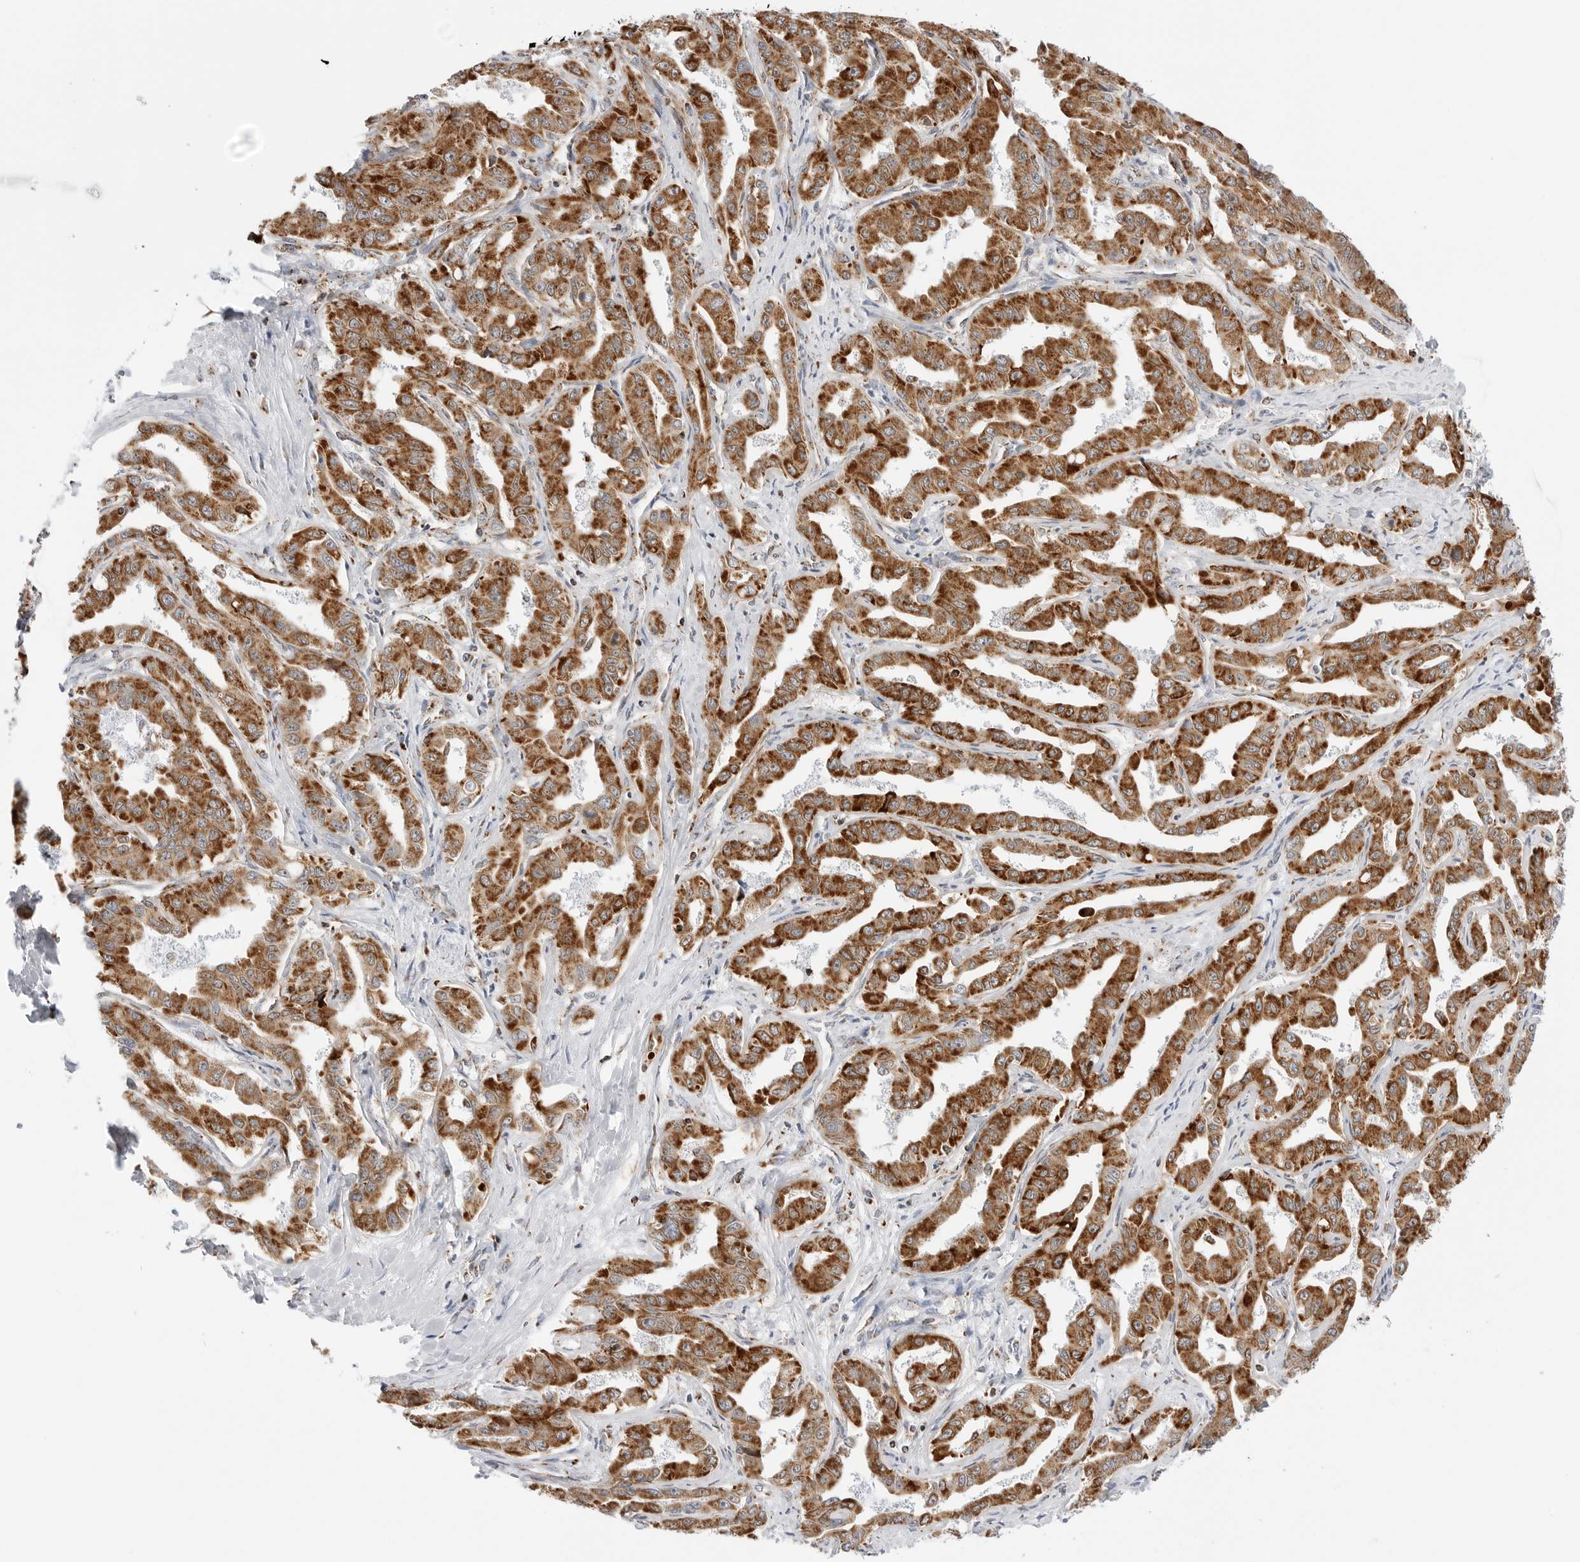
{"staining": {"intensity": "strong", "quantity": ">75%", "location": "cytoplasmic/membranous"}, "tissue": "liver cancer", "cell_type": "Tumor cells", "image_type": "cancer", "snomed": [{"axis": "morphology", "description": "Cholangiocarcinoma"}, {"axis": "topography", "description": "Liver"}], "caption": "Immunohistochemical staining of human liver cholangiocarcinoma reveals strong cytoplasmic/membranous protein positivity in approximately >75% of tumor cells.", "gene": "ATP5IF1", "patient": {"sex": "male", "age": 59}}